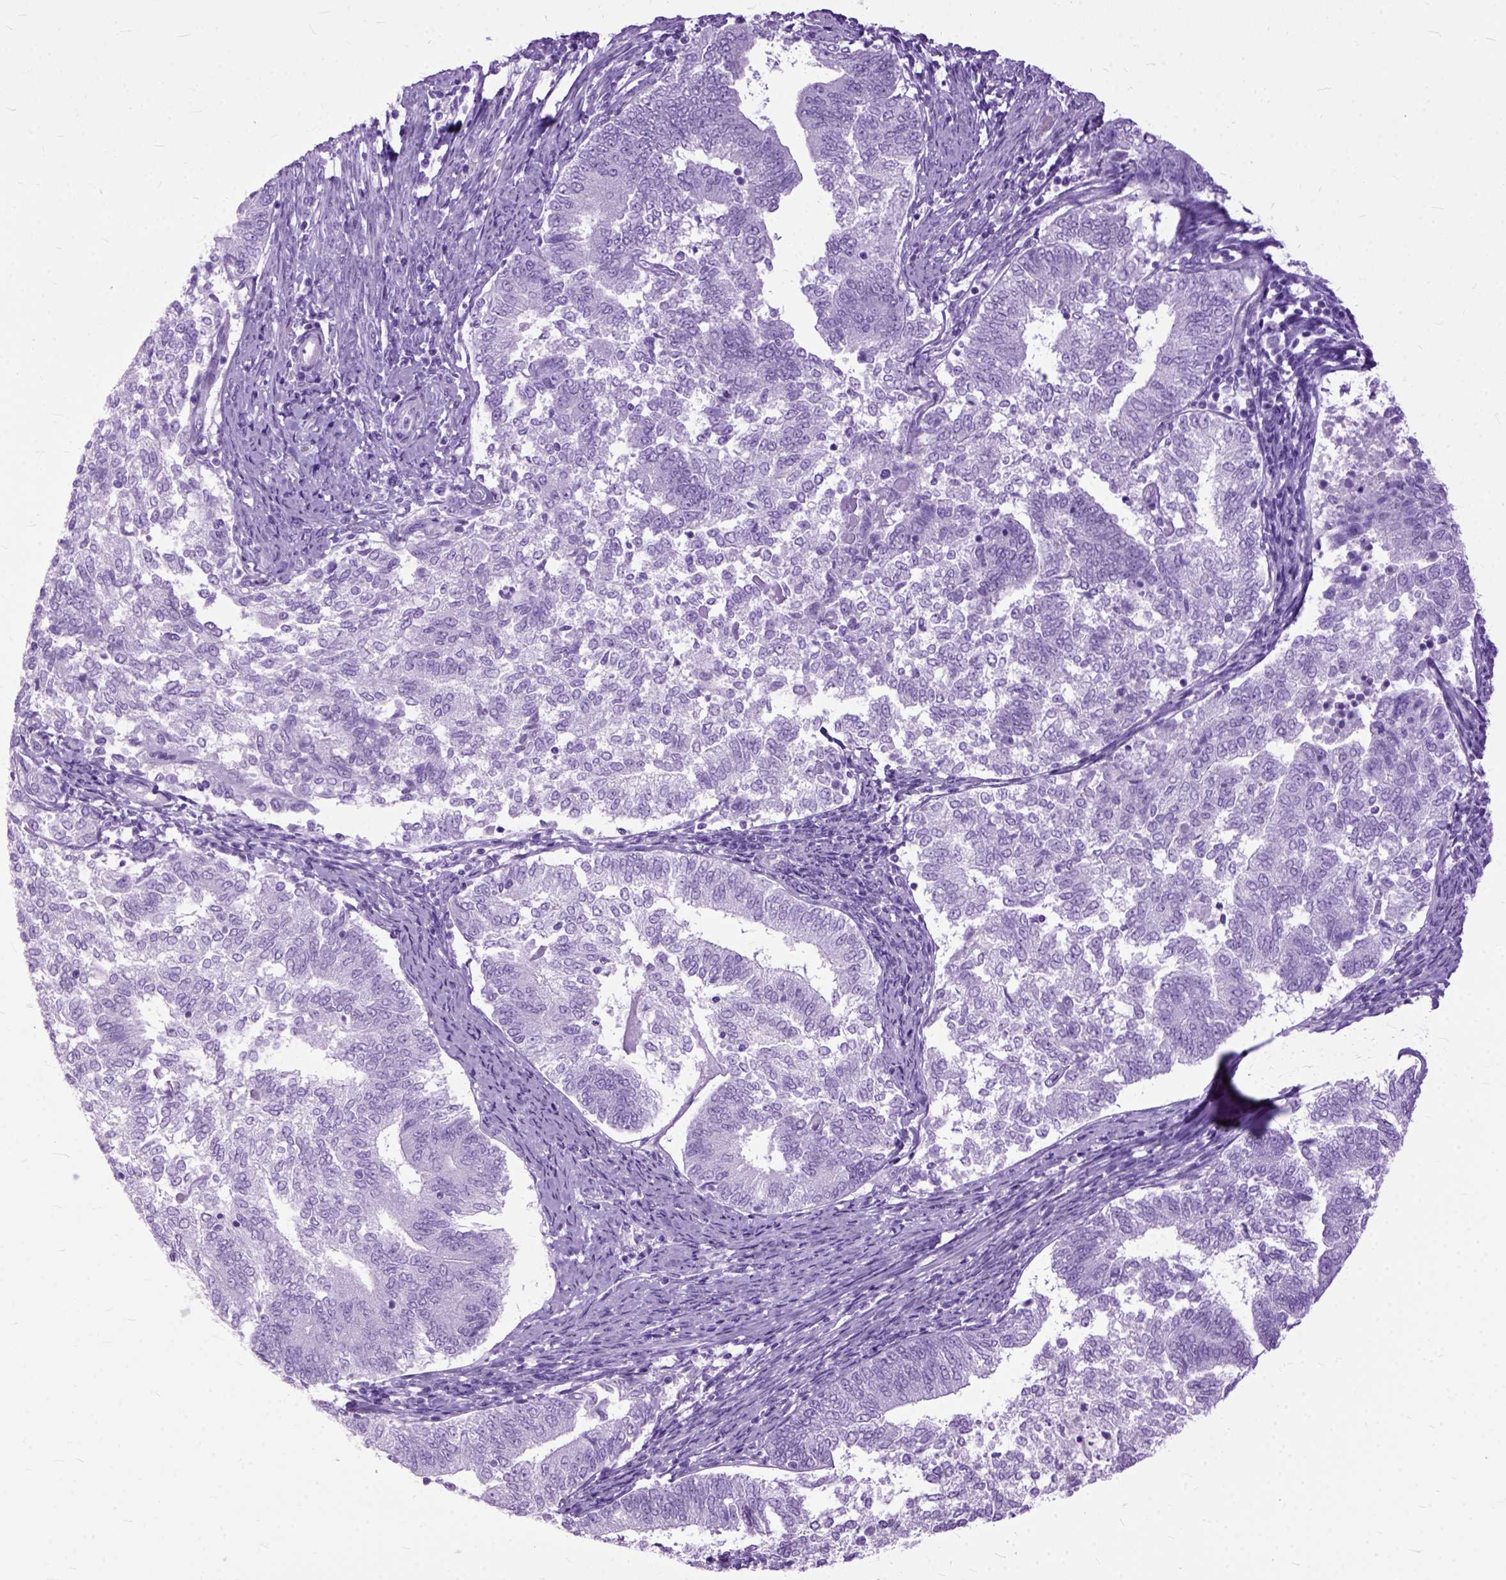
{"staining": {"intensity": "negative", "quantity": "none", "location": "none"}, "tissue": "endometrial cancer", "cell_type": "Tumor cells", "image_type": "cancer", "snomed": [{"axis": "morphology", "description": "Adenocarcinoma, NOS"}, {"axis": "topography", "description": "Endometrium"}], "caption": "Tumor cells are negative for brown protein staining in endometrial cancer (adenocarcinoma).", "gene": "GNGT1", "patient": {"sex": "female", "age": 65}}